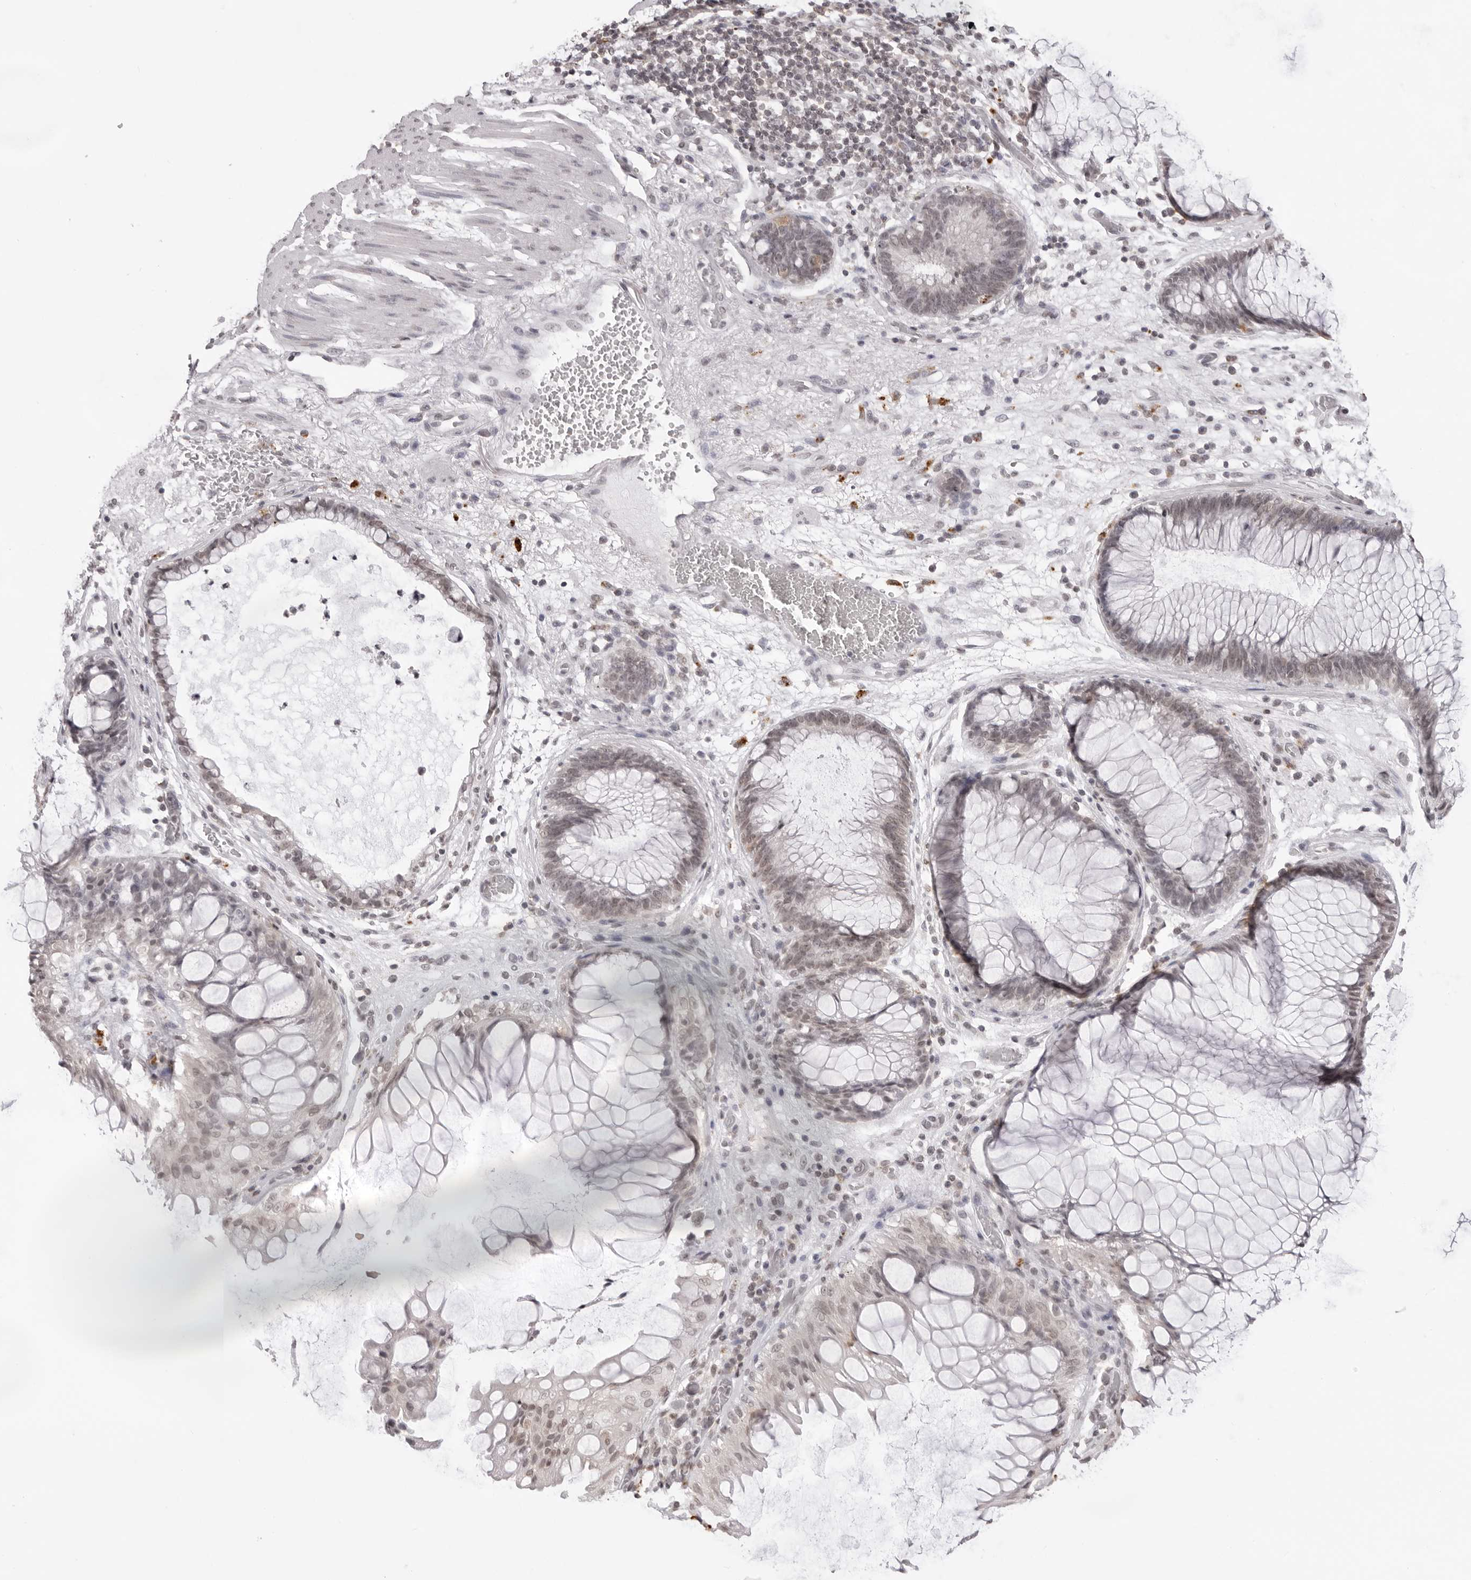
{"staining": {"intensity": "negative", "quantity": "none", "location": "none"}, "tissue": "melanoma", "cell_type": "Tumor cells", "image_type": "cancer", "snomed": [{"axis": "morphology", "description": "Malignant melanoma, NOS"}, {"axis": "topography", "description": "Rectum"}], "caption": "This micrograph is of malignant melanoma stained with immunohistochemistry (IHC) to label a protein in brown with the nuclei are counter-stained blue. There is no expression in tumor cells. Nuclei are stained in blue.", "gene": "NTM", "patient": {"sex": "female", "age": 81}}